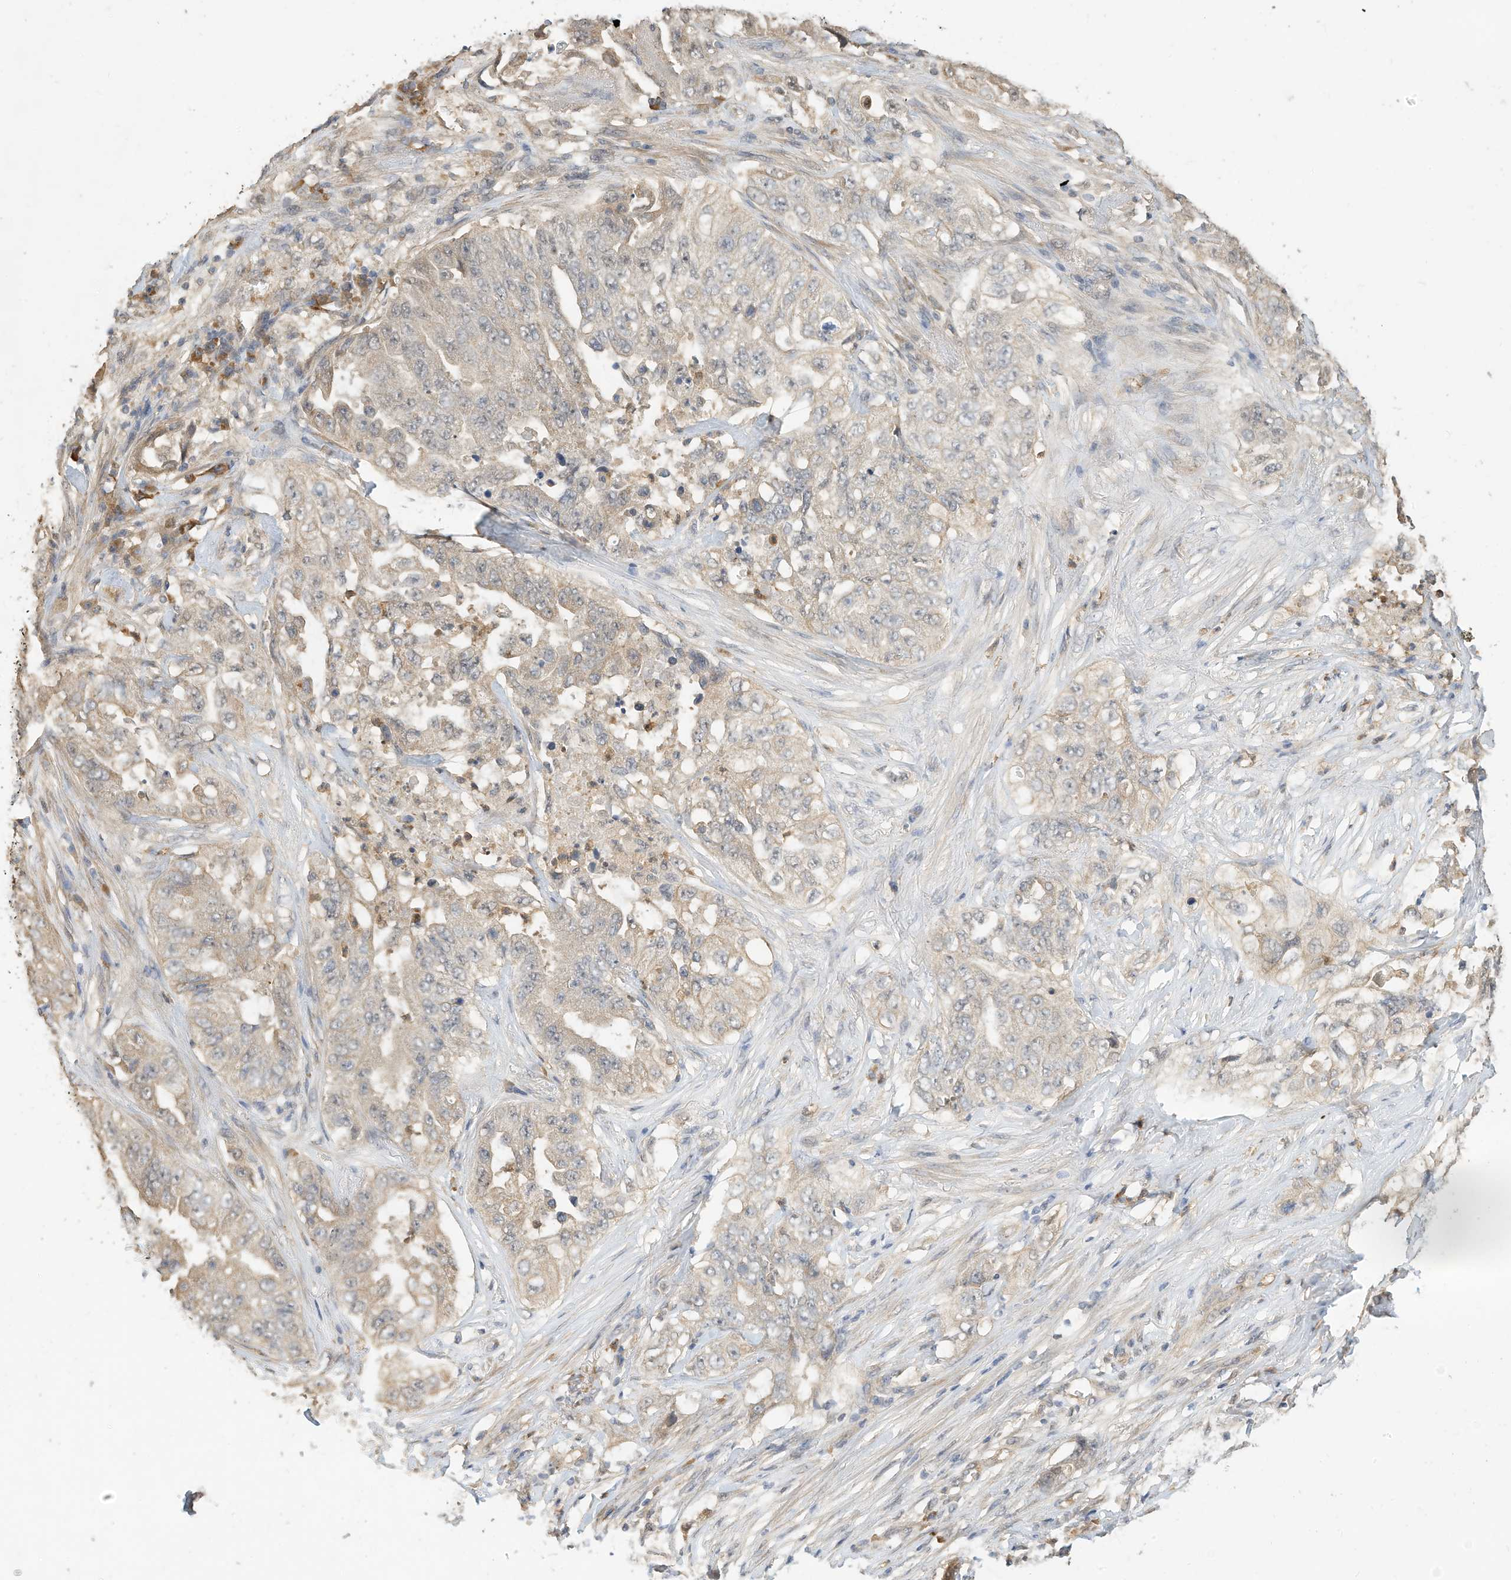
{"staining": {"intensity": "weak", "quantity": "25%-75%", "location": "cytoplasmic/membranous"}, "tissue": "lung cancer", "cell_type": "Tumor cells", "image_type": "cancer", "snomed": [{"axis": "morphology", "description": "Adenocarcinoma, NOS"}, {"axis": "topography", "description": "Lung"}], "caption": "This is an image of immunohistochemistry staining of lung cancer, which shows weak expression in the cytoplasmic/membranous of tumor cells.", "gene": "OFD1", "patient": {"sex": "female", "age": 51}}